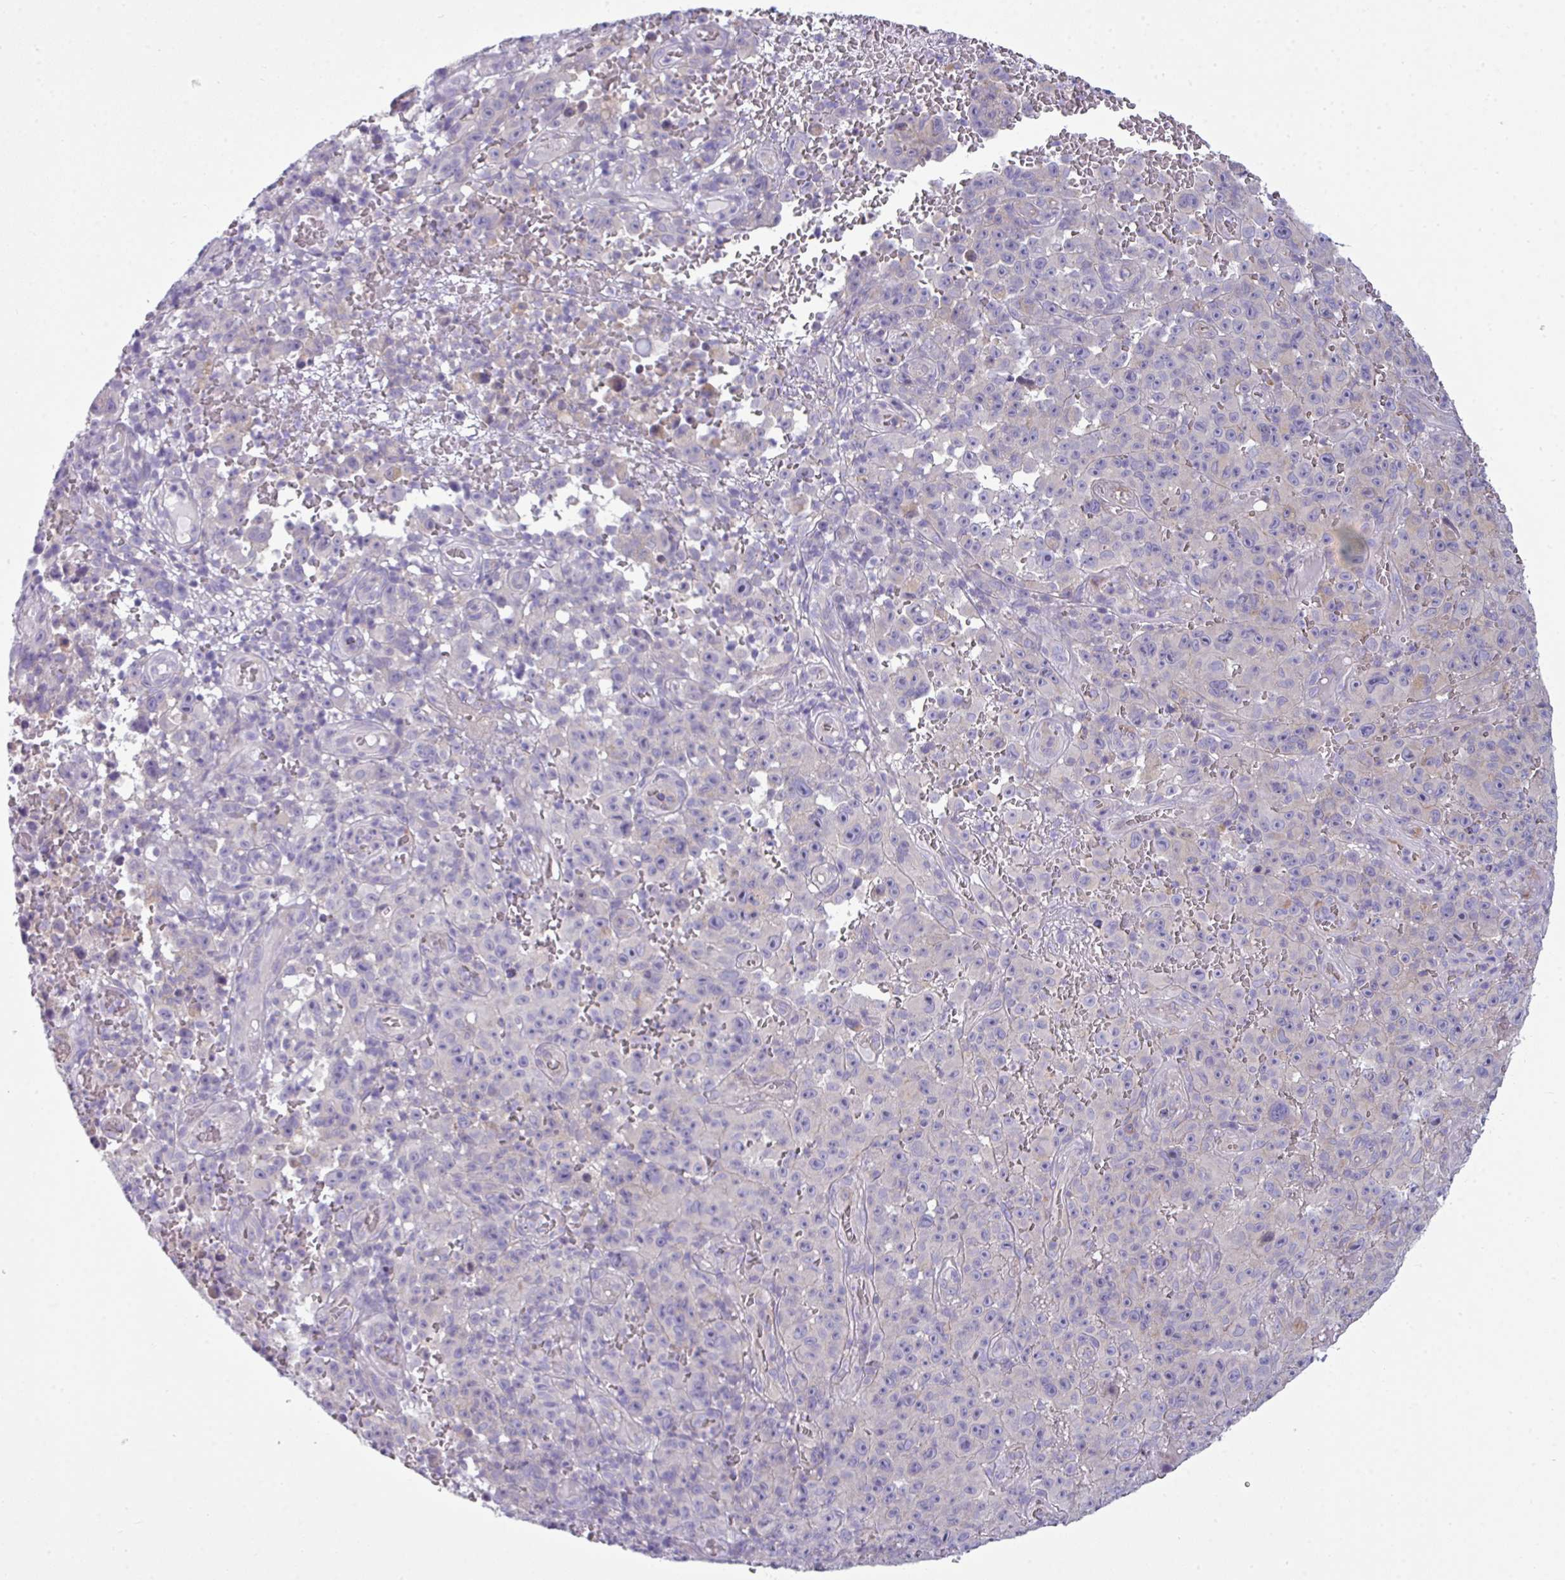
{"staining": {"intensity": "negative", "quantity": "none", "location": "none"}, "tissue": "melanoma", "cell_type": "Tumor cells", "image_type": "cancer", "snomed": [{"axis": "morphology", "description": "Malignant melanoma, NOS"}, {"axis": "topography", "description": "Skin"}], "caption": "A micrograph of malignant melanoma stained for a protein reveals no brown staining in tumor cells. Brightfield microscopy of immunohistochemistry stained with DAB (3,3'-diaminobenzidine) (brown) and hematoxylin (blue), captured at high magnification.", "gene": "ABCC5", "patient": {"sex": "female", "age": 82}}